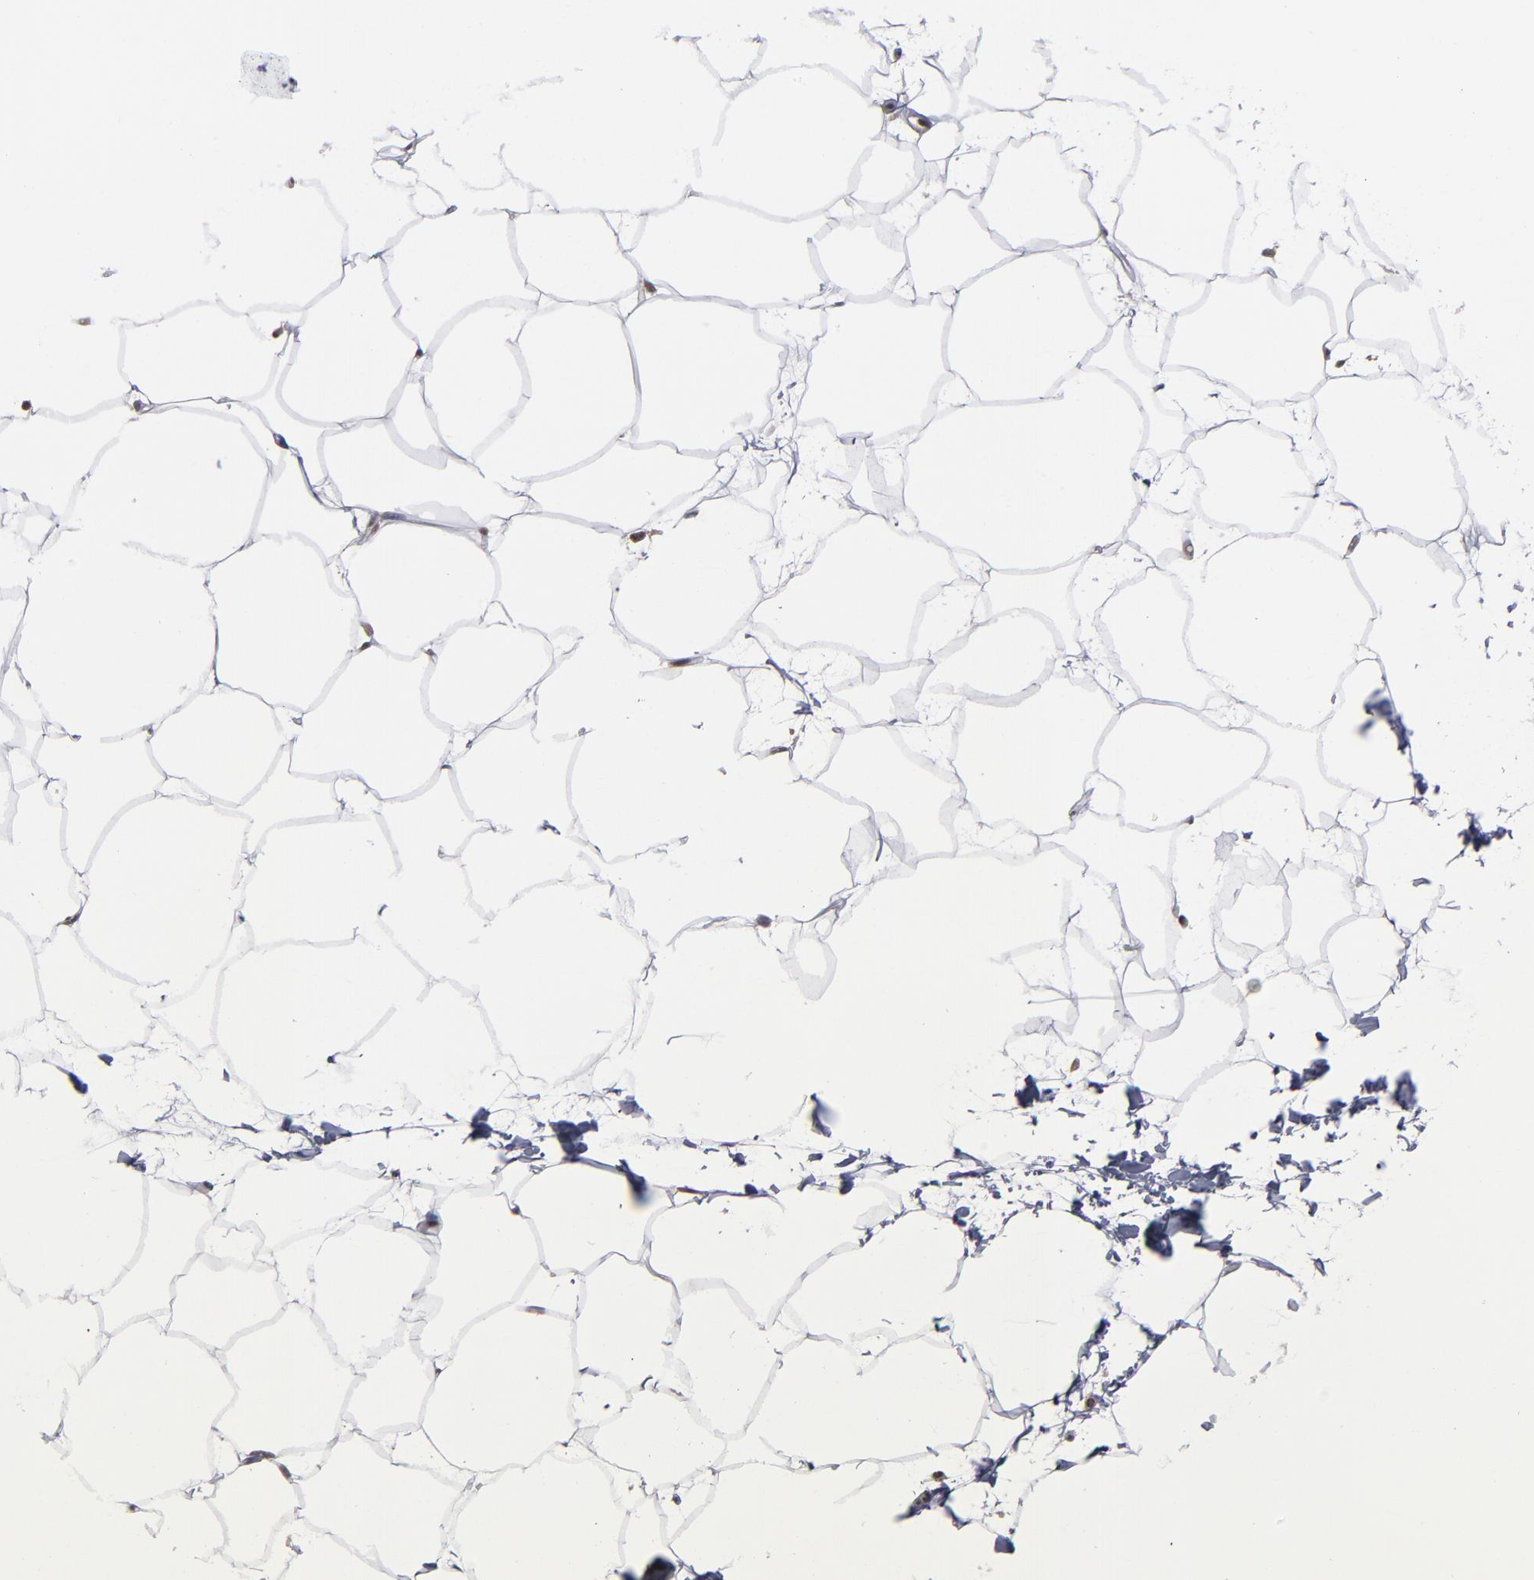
{"staining": {"intensity": "negative", "quantity": "none", "location": "none"}, "tissue": "adipose tissue", "cell_type": "Adipocytes", "image_type": "normal", "snomed": [{"axis": "morphology", "description": "Normal tissue, NOS"}, {"axis": "morphology", "description": "Duct carcinoma"}, {"axis": "topography", "description": "Breast"}, {"axis": "topography", "description": "Adipose tissue"}], "caption": "Immunohistochemical staining of unremarkable adipose tissue reveals no significant positivity in adipocytes.", "gene": "HUWE1", "patient": {"sex": "female", "age": 37}}